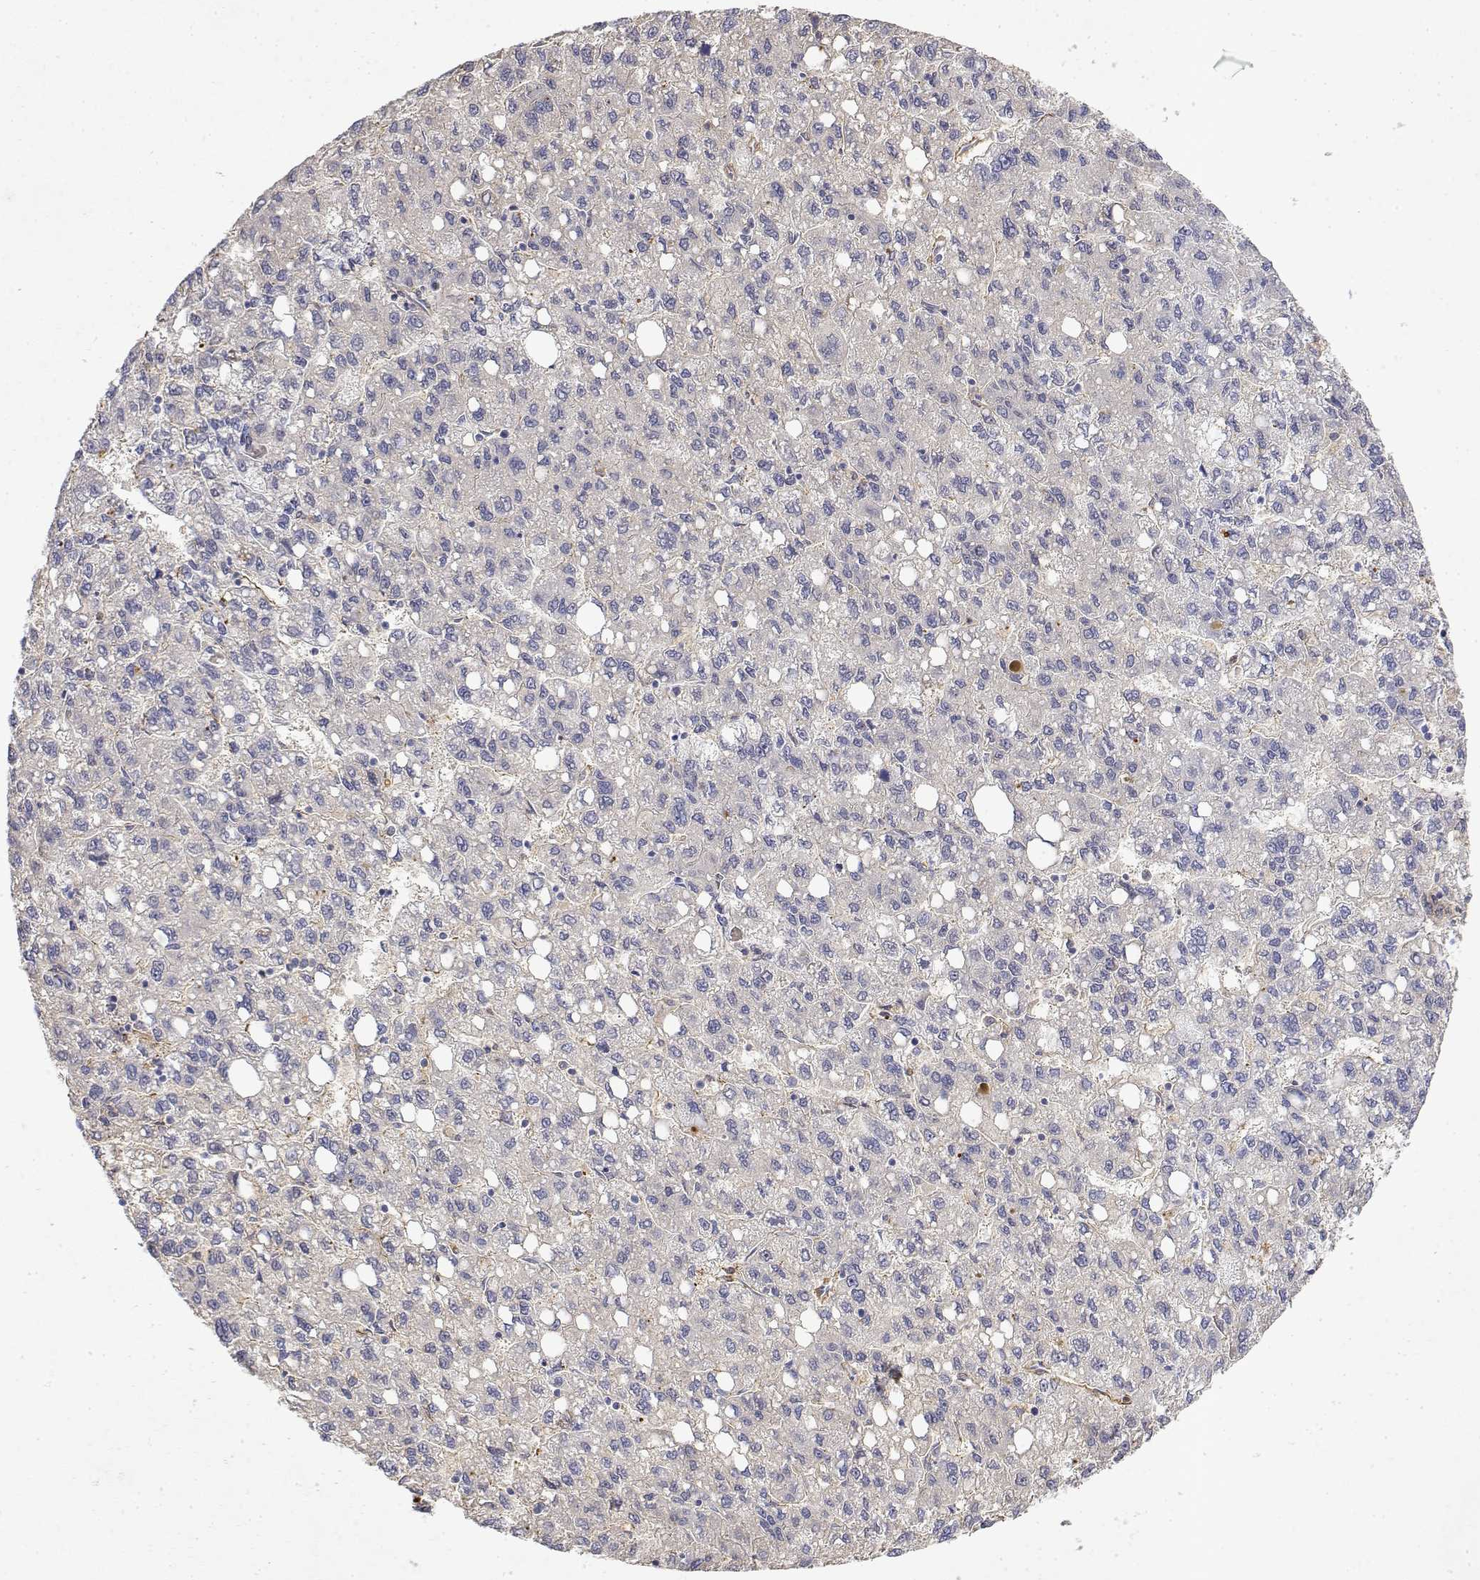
{"staining": {"intensity": "negative", "quantity": "none", "location": "none"}, "tissue": "liver cancer", "cell_type": "Tumor cells", "image_type": "cancer", "snomed": [{"axis": "morphology", "description": "Carcinoma, Hepatocellular, NOS"}, {"axis": "topography", "description": "Liver"}], "caption": "High power microscopy photomicrograph of an immunohistochemistry image of liver hepatocellular carcinoma, revealing no significant staining in tumor cells.", "gene": "SOWAHD", "patient": {"sex": "female", "age": 82}}